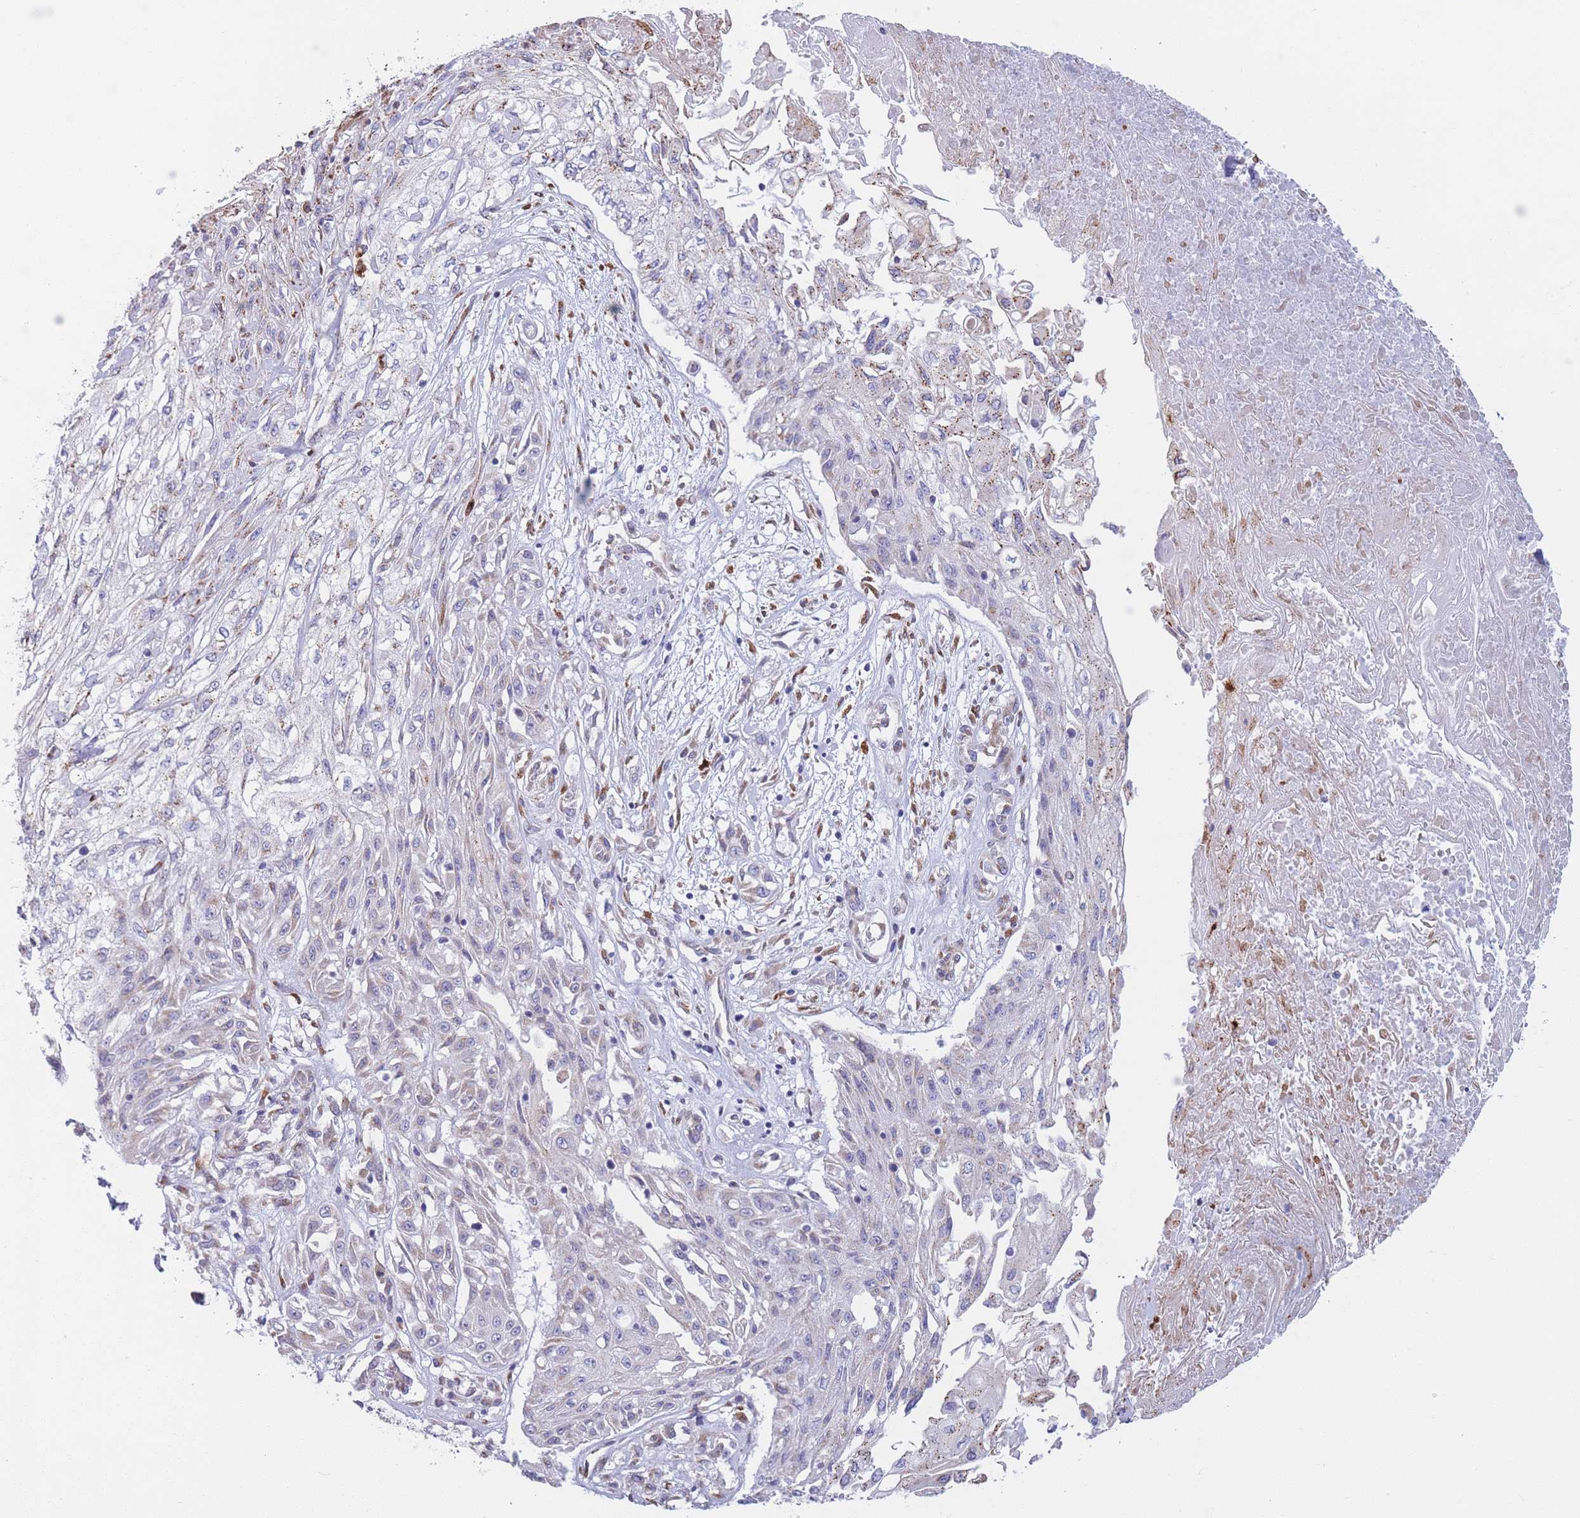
{"staining": {"intensity": "negative", "quantity": "none", "location": "none"}, "tissue": "skin cancer", "cell_type": "Tumor cells", "image_type": "cancer", "snomed": [{"axis": "morphology", "description": "Squamous cell carcinoma, NOS"}, {"axis": "morphology", "description": "Squamous cell carcinoma, metastatic, NOS"}, {"axis": "topography", "description": "Skin"}, {"axis": "topography", "description": "Lymph node"}], "caption": "Tumor cells are negative for brown protein staining in skin cancer.", "gene": "MRPL30", "patient": {"sex": "male", "age": 75}}